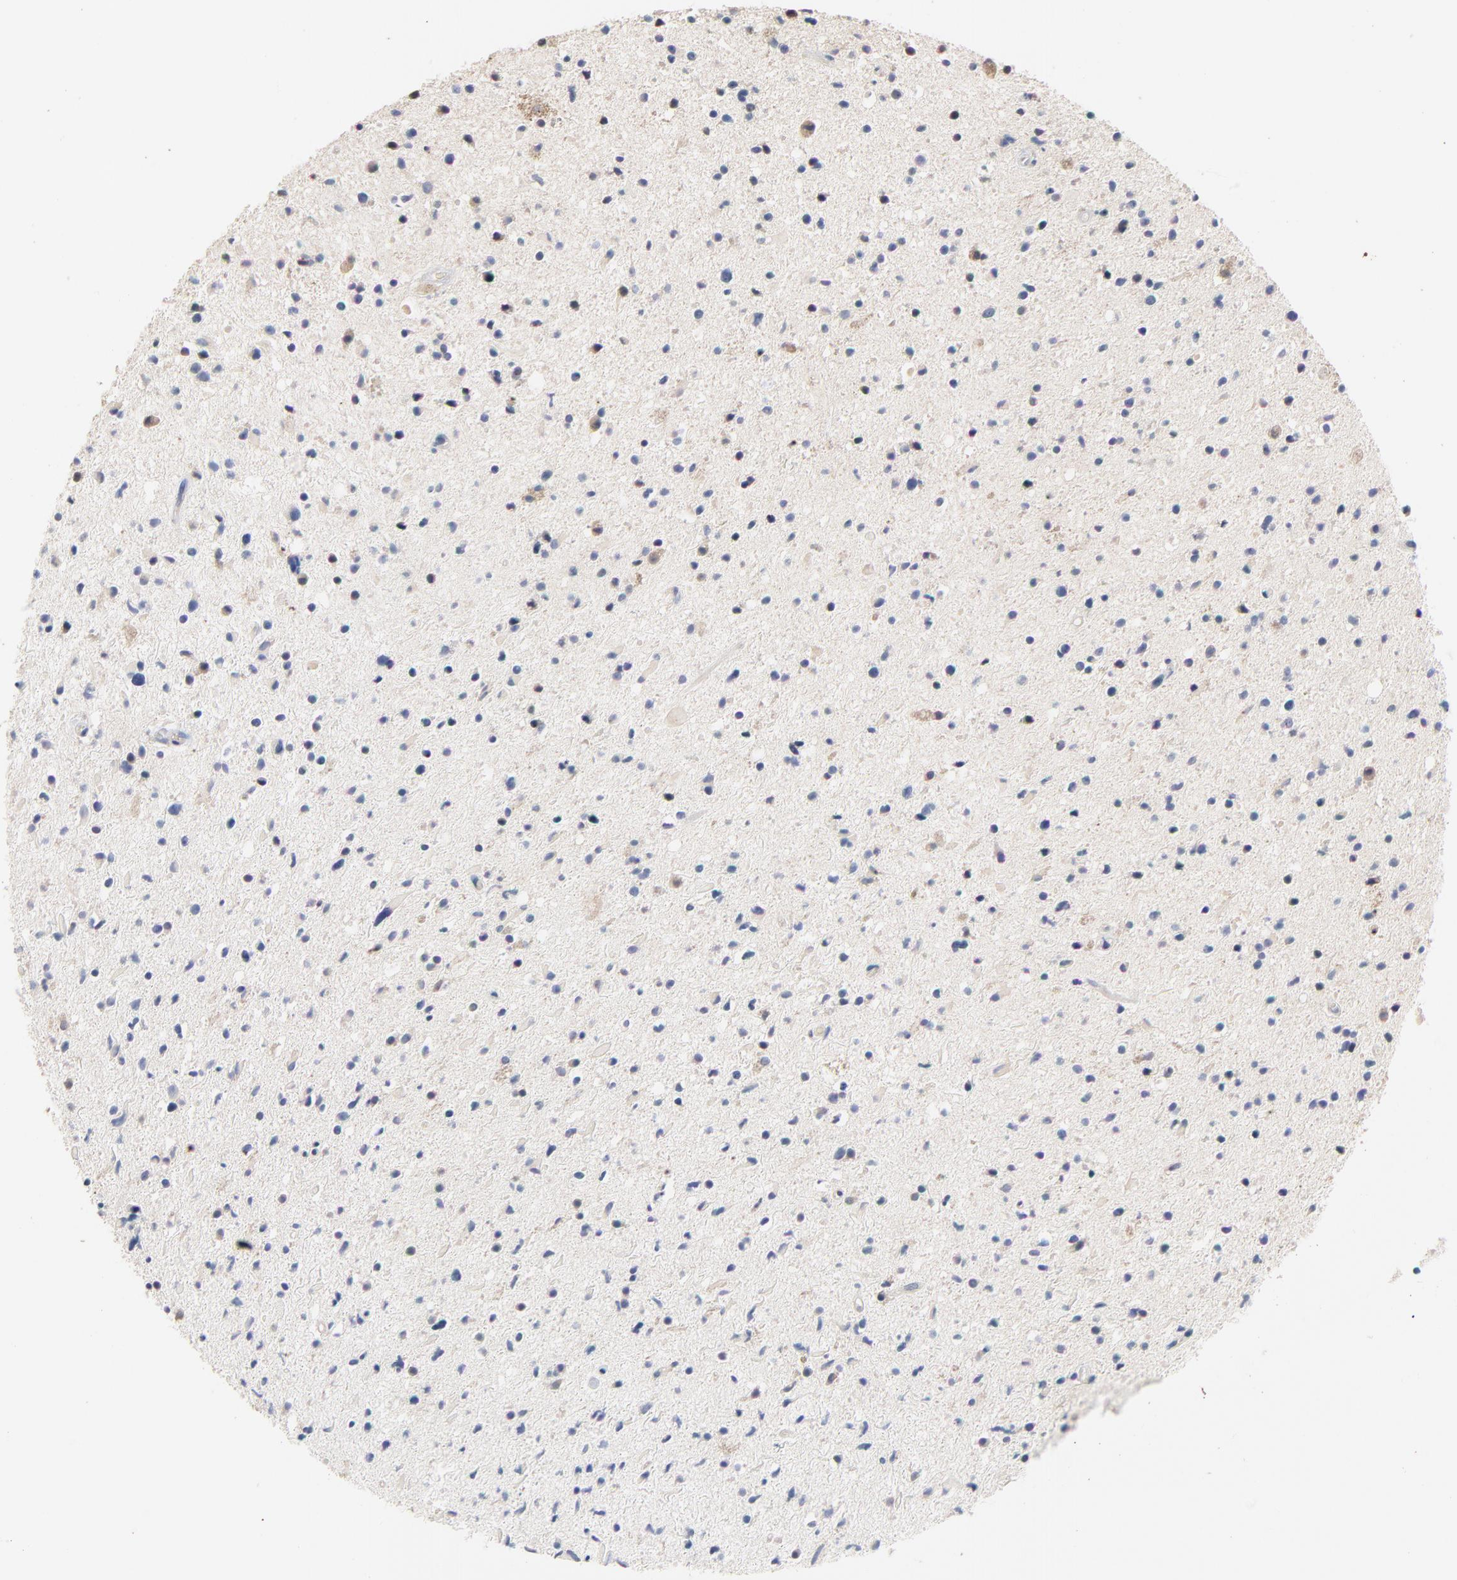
{"staining": {"intensity": "negative", "quantity": "none", "location": "none"}, "tissue": "glioma", "cell_type": "Tumor cells", "image_type": "cancer", "snomed": [{"axis": "morphology", "description": "Glioma, malignant, High grade"}, {"axis": "topography", "description": "Brain"}], "caption": "A high-resolution photomicrograph shows IHC staining of glioma, which shows no significant expression in tumor cells.", "gene": "AADAC", "patient": {"sex": "male", "age": 33}}